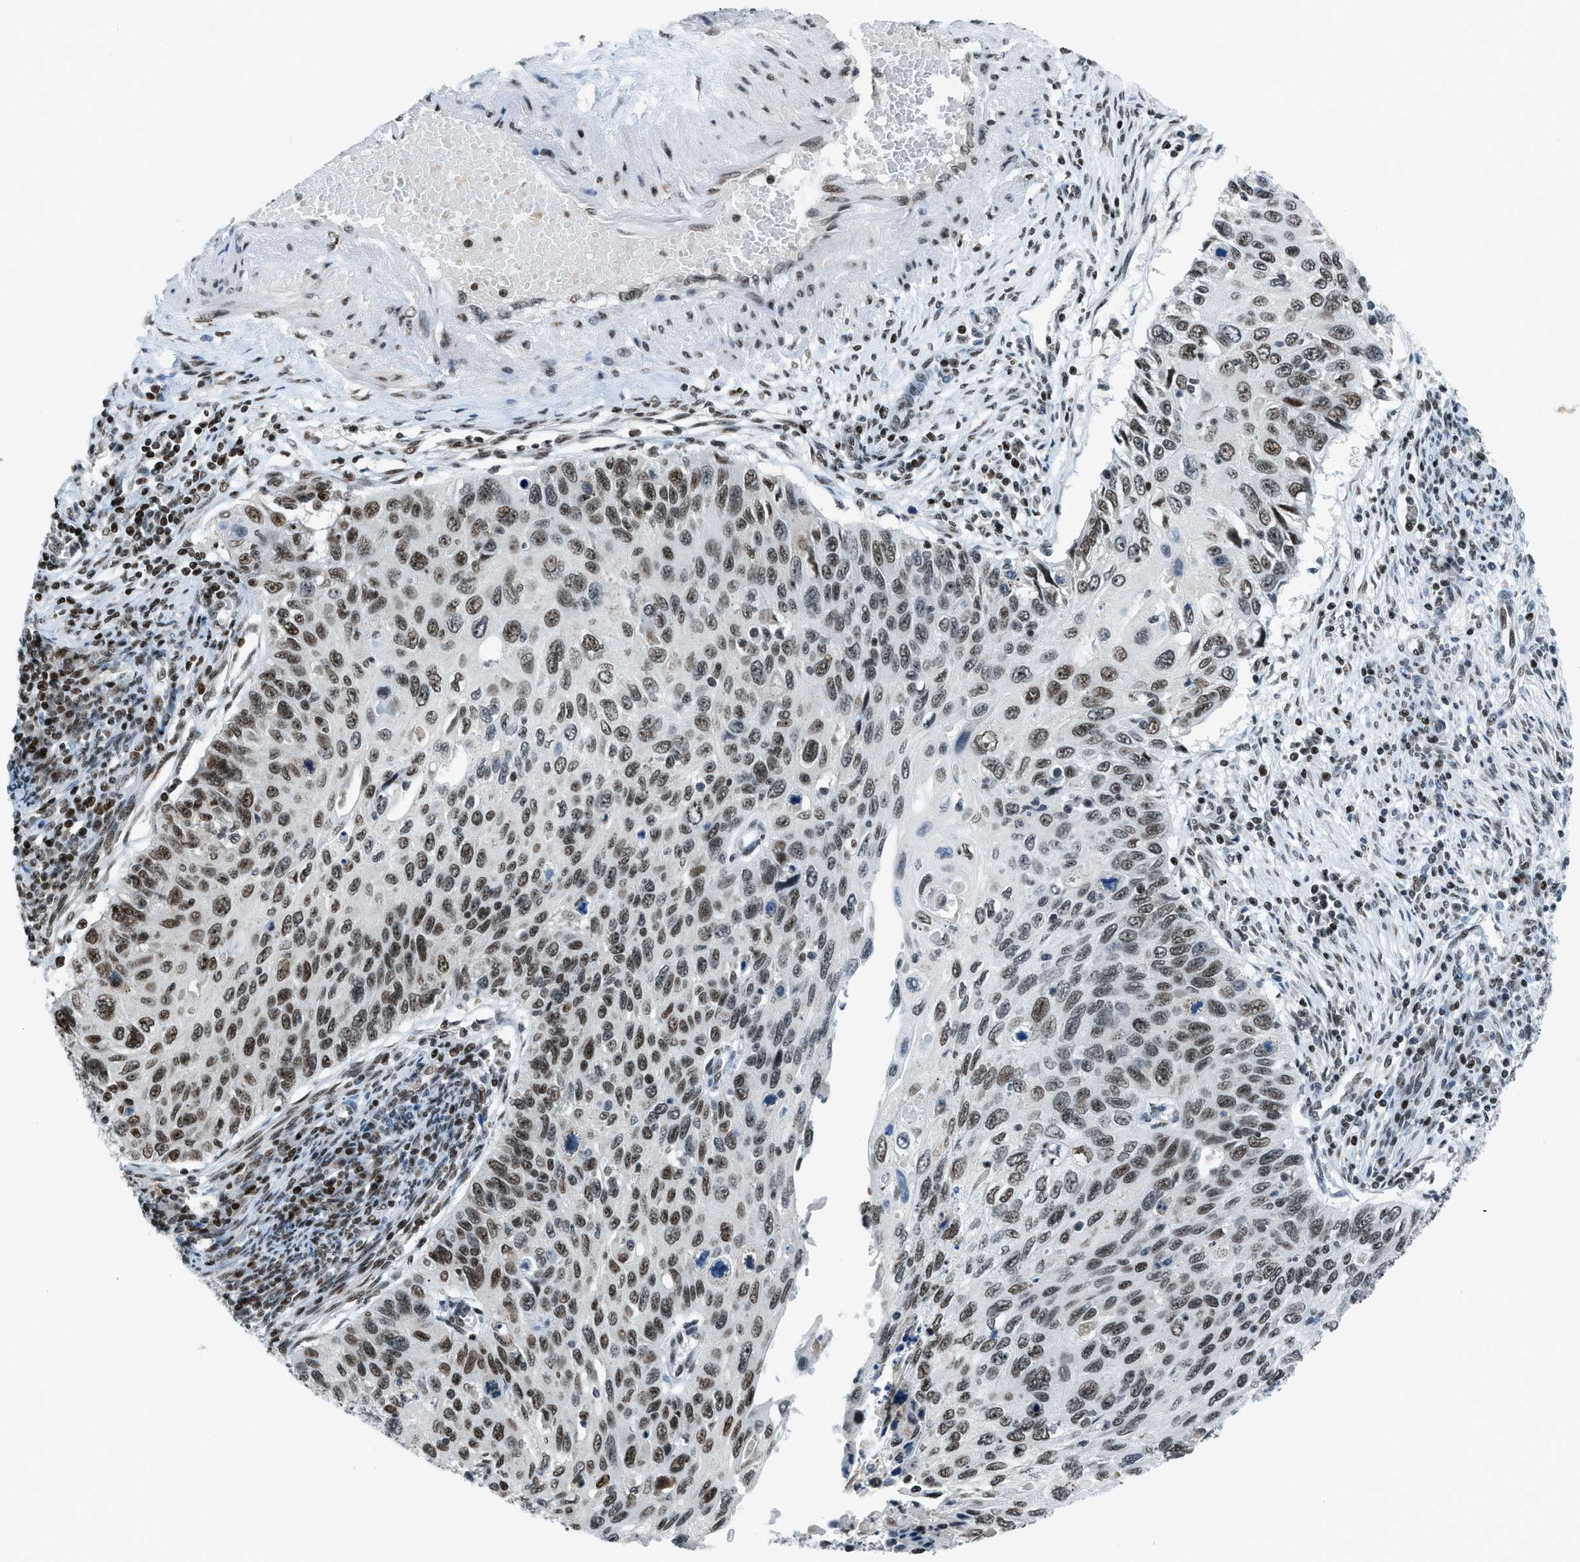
{"staining": {"intensity": "moderate", "quantity": ">75%", "location": "nuclear"}, "tissue": "cervical cancer", "cell_type": "Tumor cells", "image_type": "cancer", "snomed": [{"axis": "morphology", "description": "Squamous cell carcinoma, NOS"}, {"axis": "topography", "description": "Cervix"}], "caption": "Immunohistochemical staining of cervical cancer reveals moderate nuclear protein expression in about >75% of tumor cells.", "gene": "RAD51B", "patient": {"sex": "female", "age": 70}}